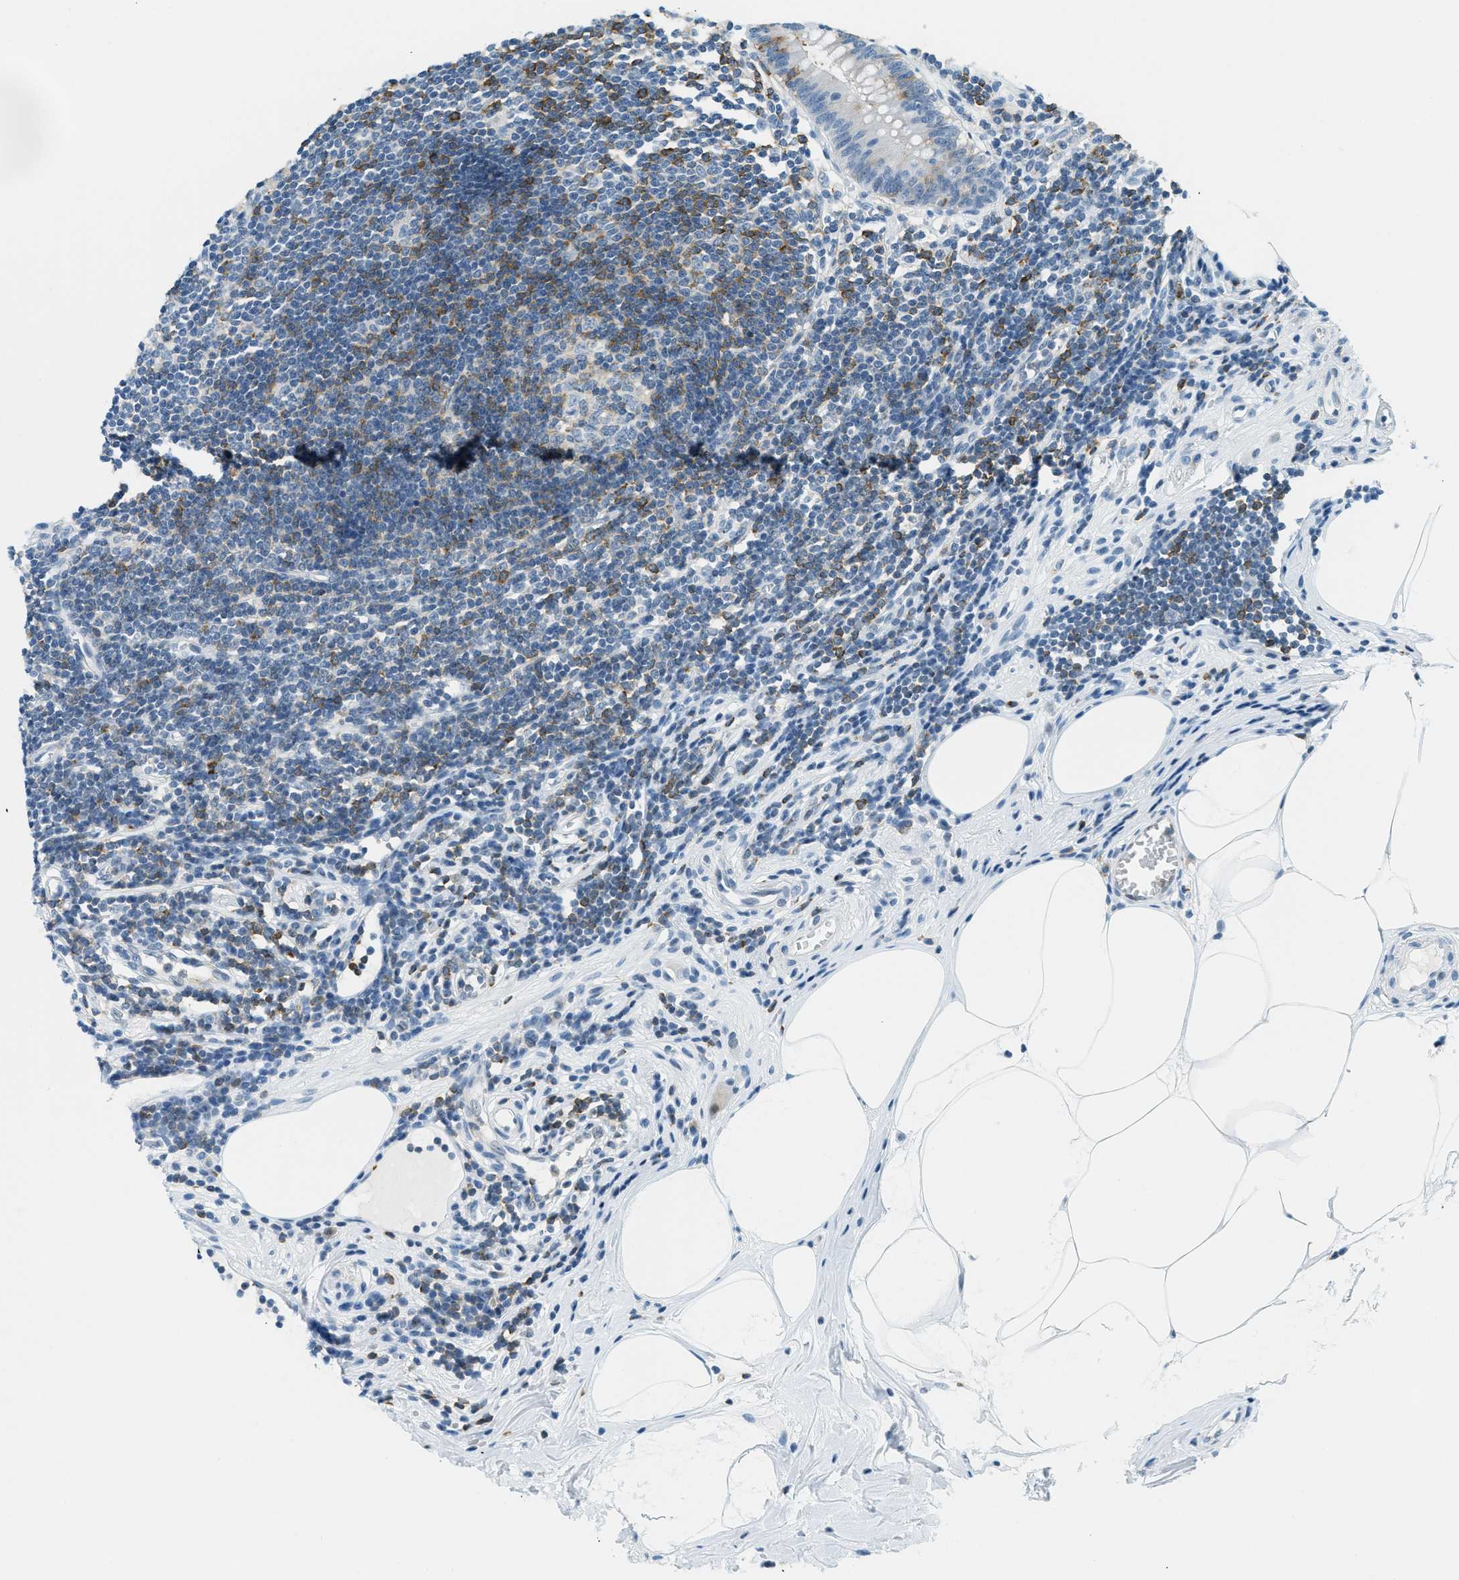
{"staining": {"intensity": "moderate", "quantity": "25%-75%", "location": "cytoplasmic/membranous"}, "tissue": "appendix", "cell_type": "Glandular cells", "image_type": "normal", "snomed": [{"axis": "morphology", "description": "Normal tissue, NOS"}, {"axis": "topography", "description": "Appendix"}], "caption": "Glandular cells show medium levels of moderate cytoplasmic/membranous expression in about 25%-75% of cells in benign human appendix.", "gene": "FYN", "patient": {"sex": "female", "age": 50}}